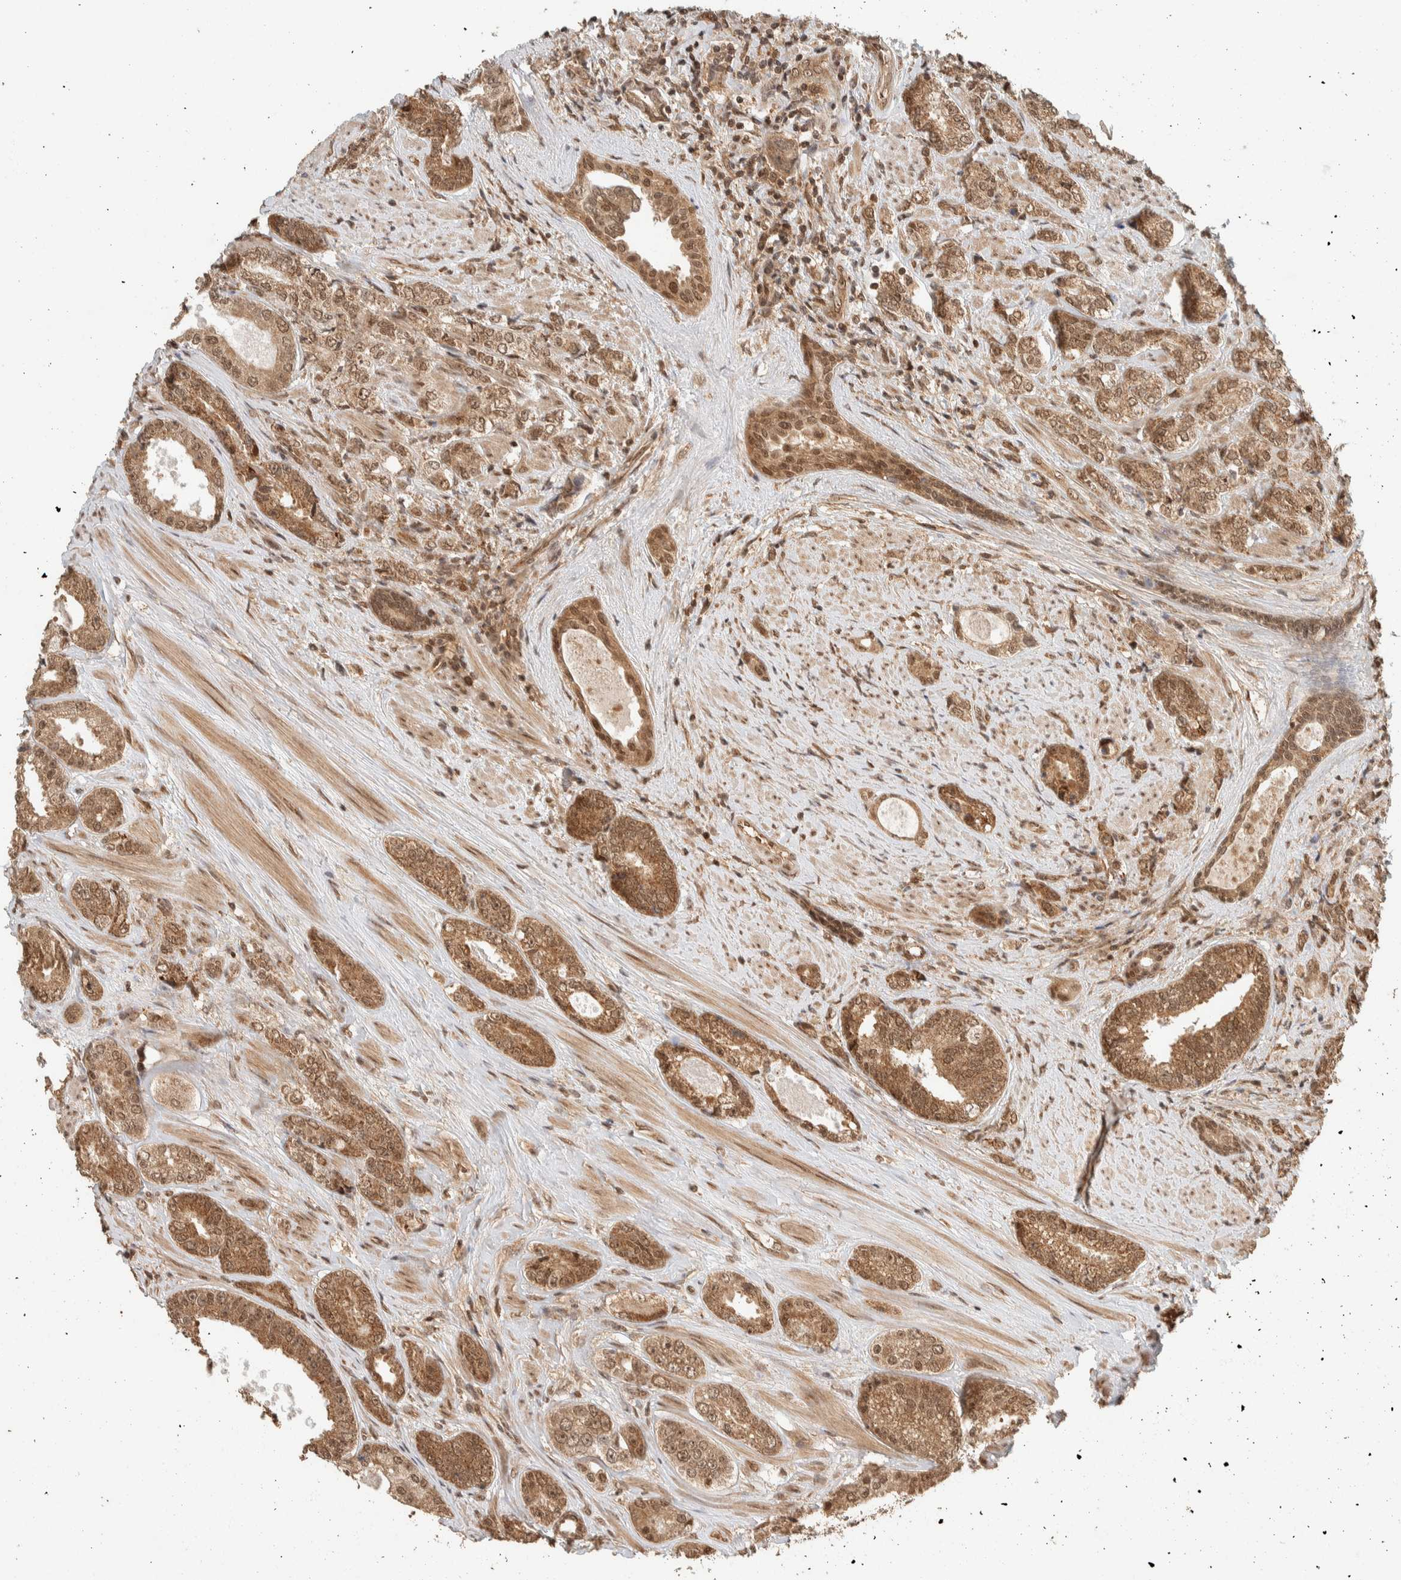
{"staining": {"intensity": "moderate", "quantity": ">75%", "location": "cytoplasmic/membranous,nuclear"}, "tissue": "prostate cancer", "cell_type": "Tumor cells", "image_type": "cancer", "snomed": [{"axis": "morphology", "description": "Adenocarcinoma, High grade"}, {"axis": "topography", "description": "Prostate"}], "caption": "Prostate cancer stained with a protein marker demonstrates moderate staining in tumor cells.", "gene": "ZBTB2", "patient": {"sex": "male", "age": 61}}